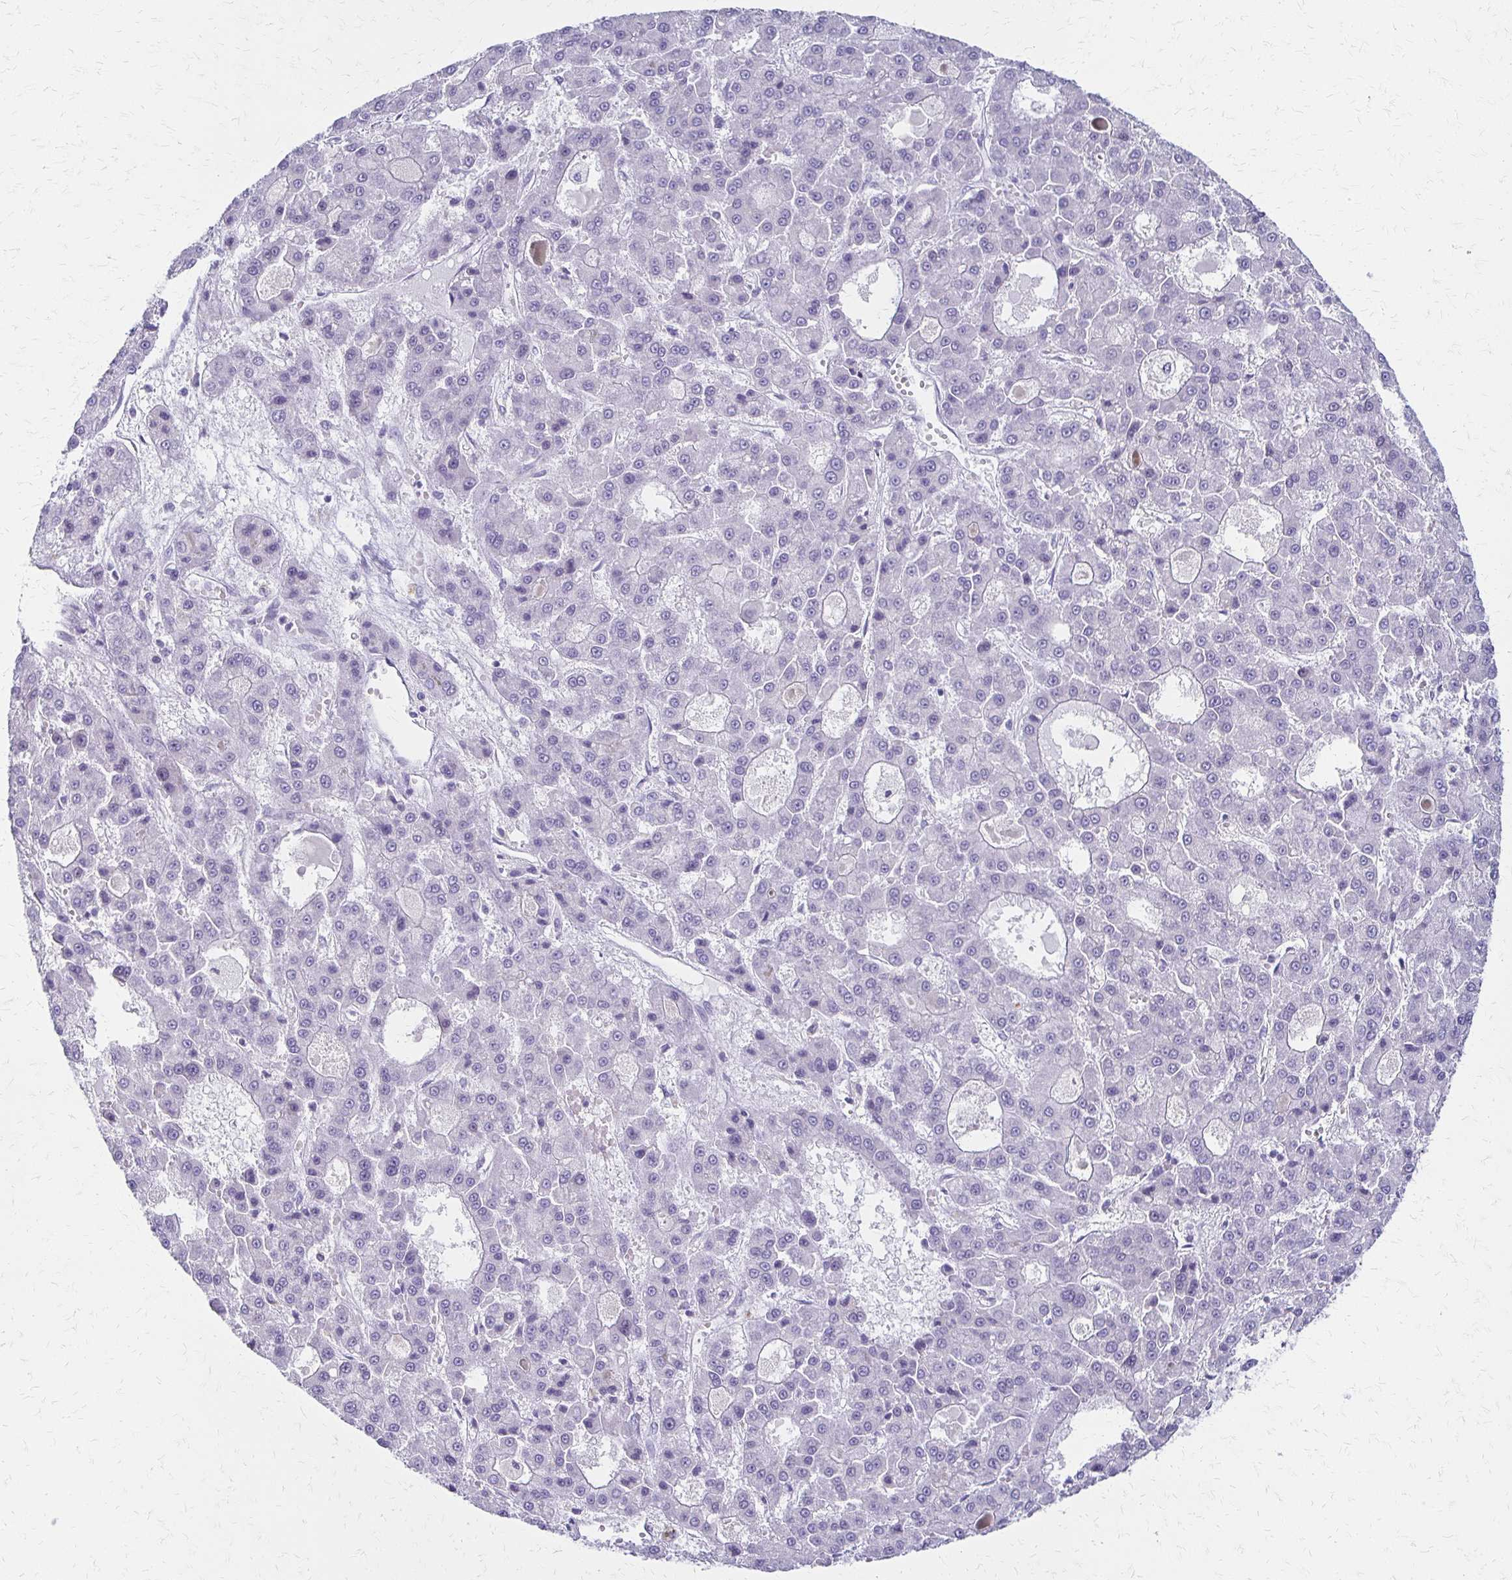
{"staining": {"intensity": "negative", "quantity": "none", "location": "none"}, "tissue": "liver cancer", "cell_type": "Tumor cells", "image_type": "cancer", "snomed": [{"axis": "morphology", "description": "Carcinoma, Hepatocellular, NOS"}, {"axis": "topography", "description": "Liver"}], "caption": "DAB immunohistochemical staining of liver hepatocellular carcinoma reveals no significant expression in tumor cells.", "gene": "IVL", "patient": {"sex": "male", "age": 70}}